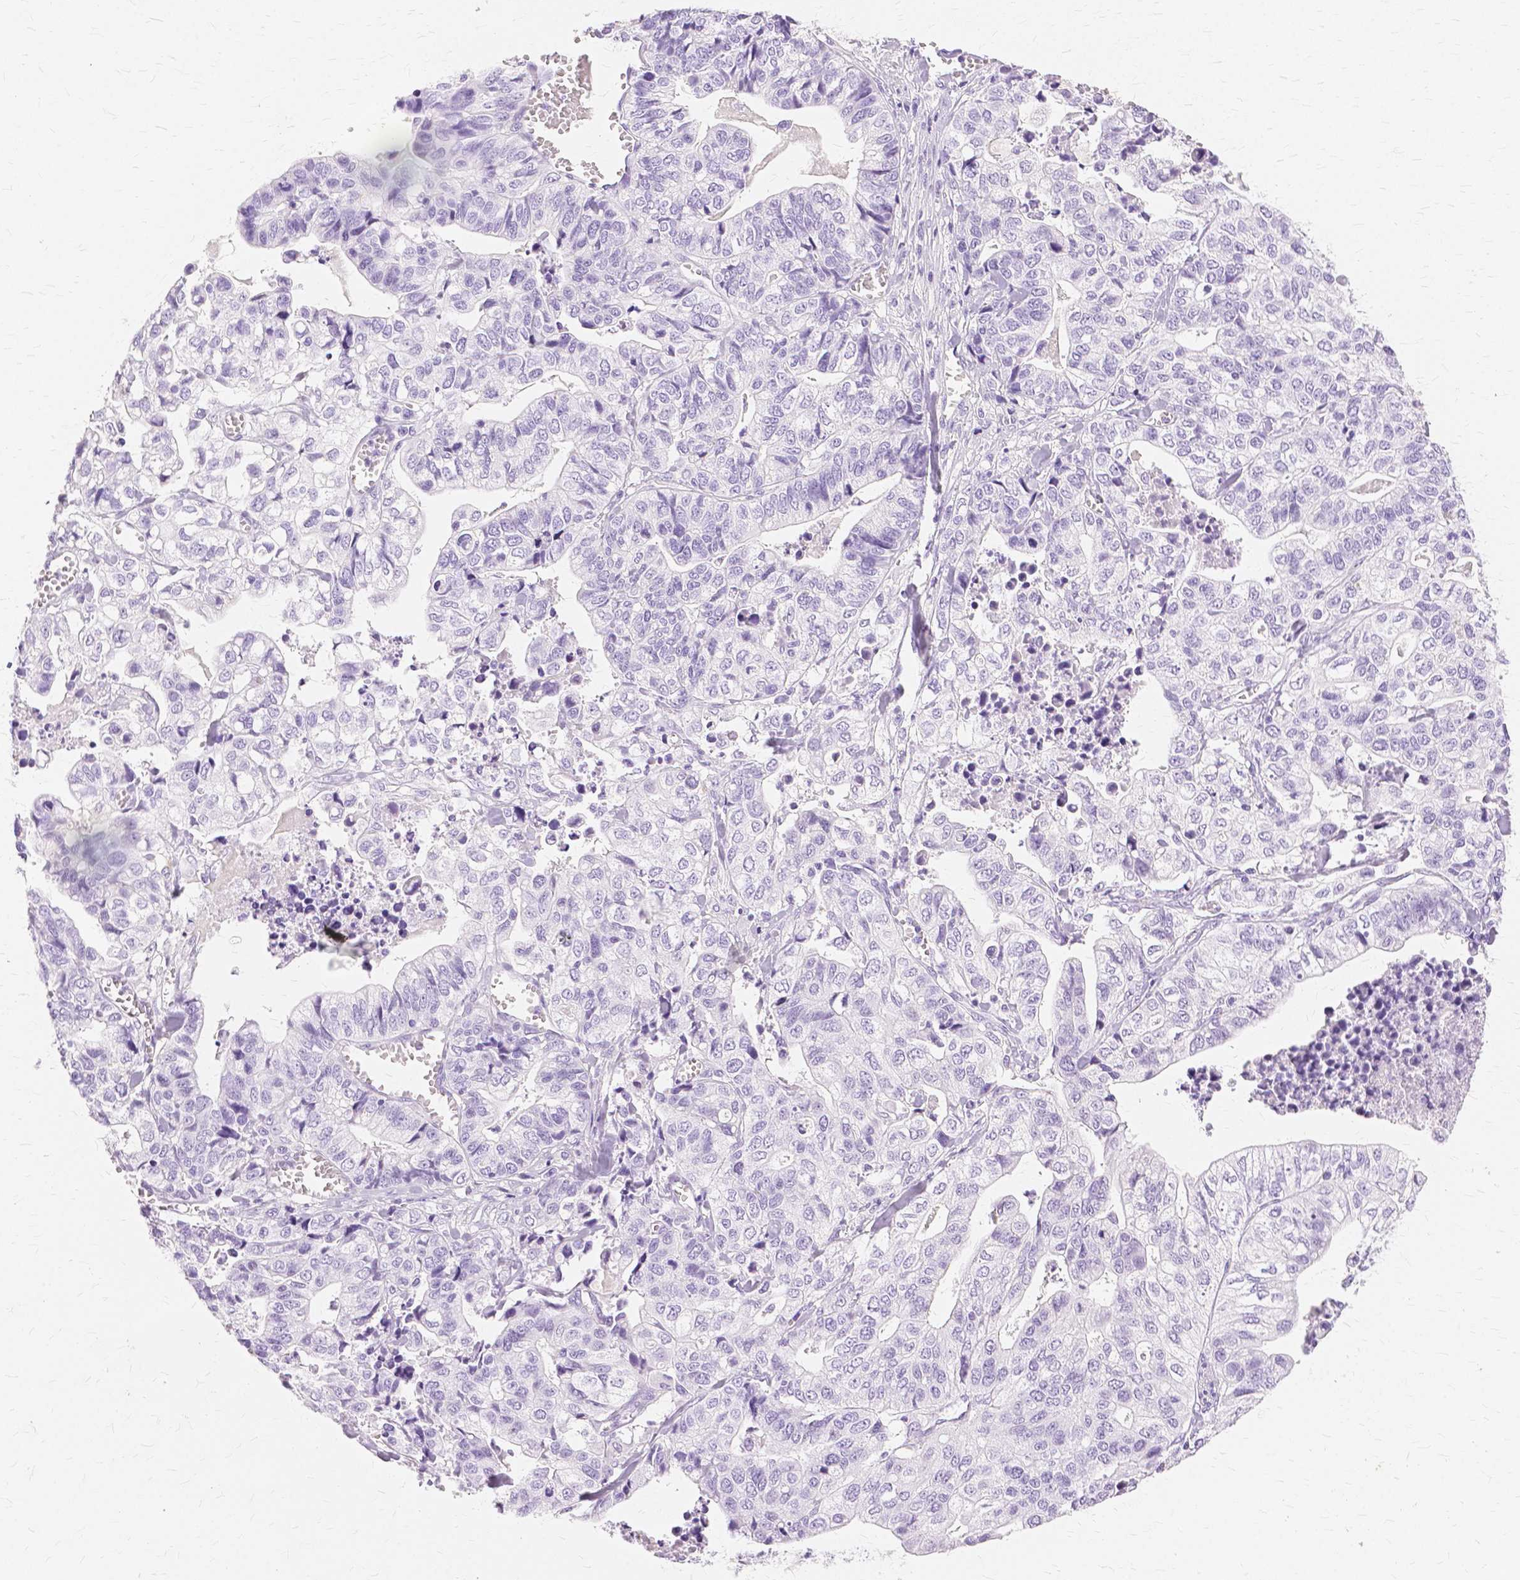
{"staining": {"intensity": "negative", "quantity": "none", "location": "none"}, "tissue": "stomach cancer", "cell_type": "Tumor cells", "image_type": "cancer", "snomed": [{"axis": "morphology", "description": "Adenocarcinoma, NOS"}, {"axis": "topography", "description": "Stomach, upper"}], "caption": "Tumor cells show no significant staining in stomach cancer.", "gene": "TGM1", "patient": {"sex": "female", "age": 67}}